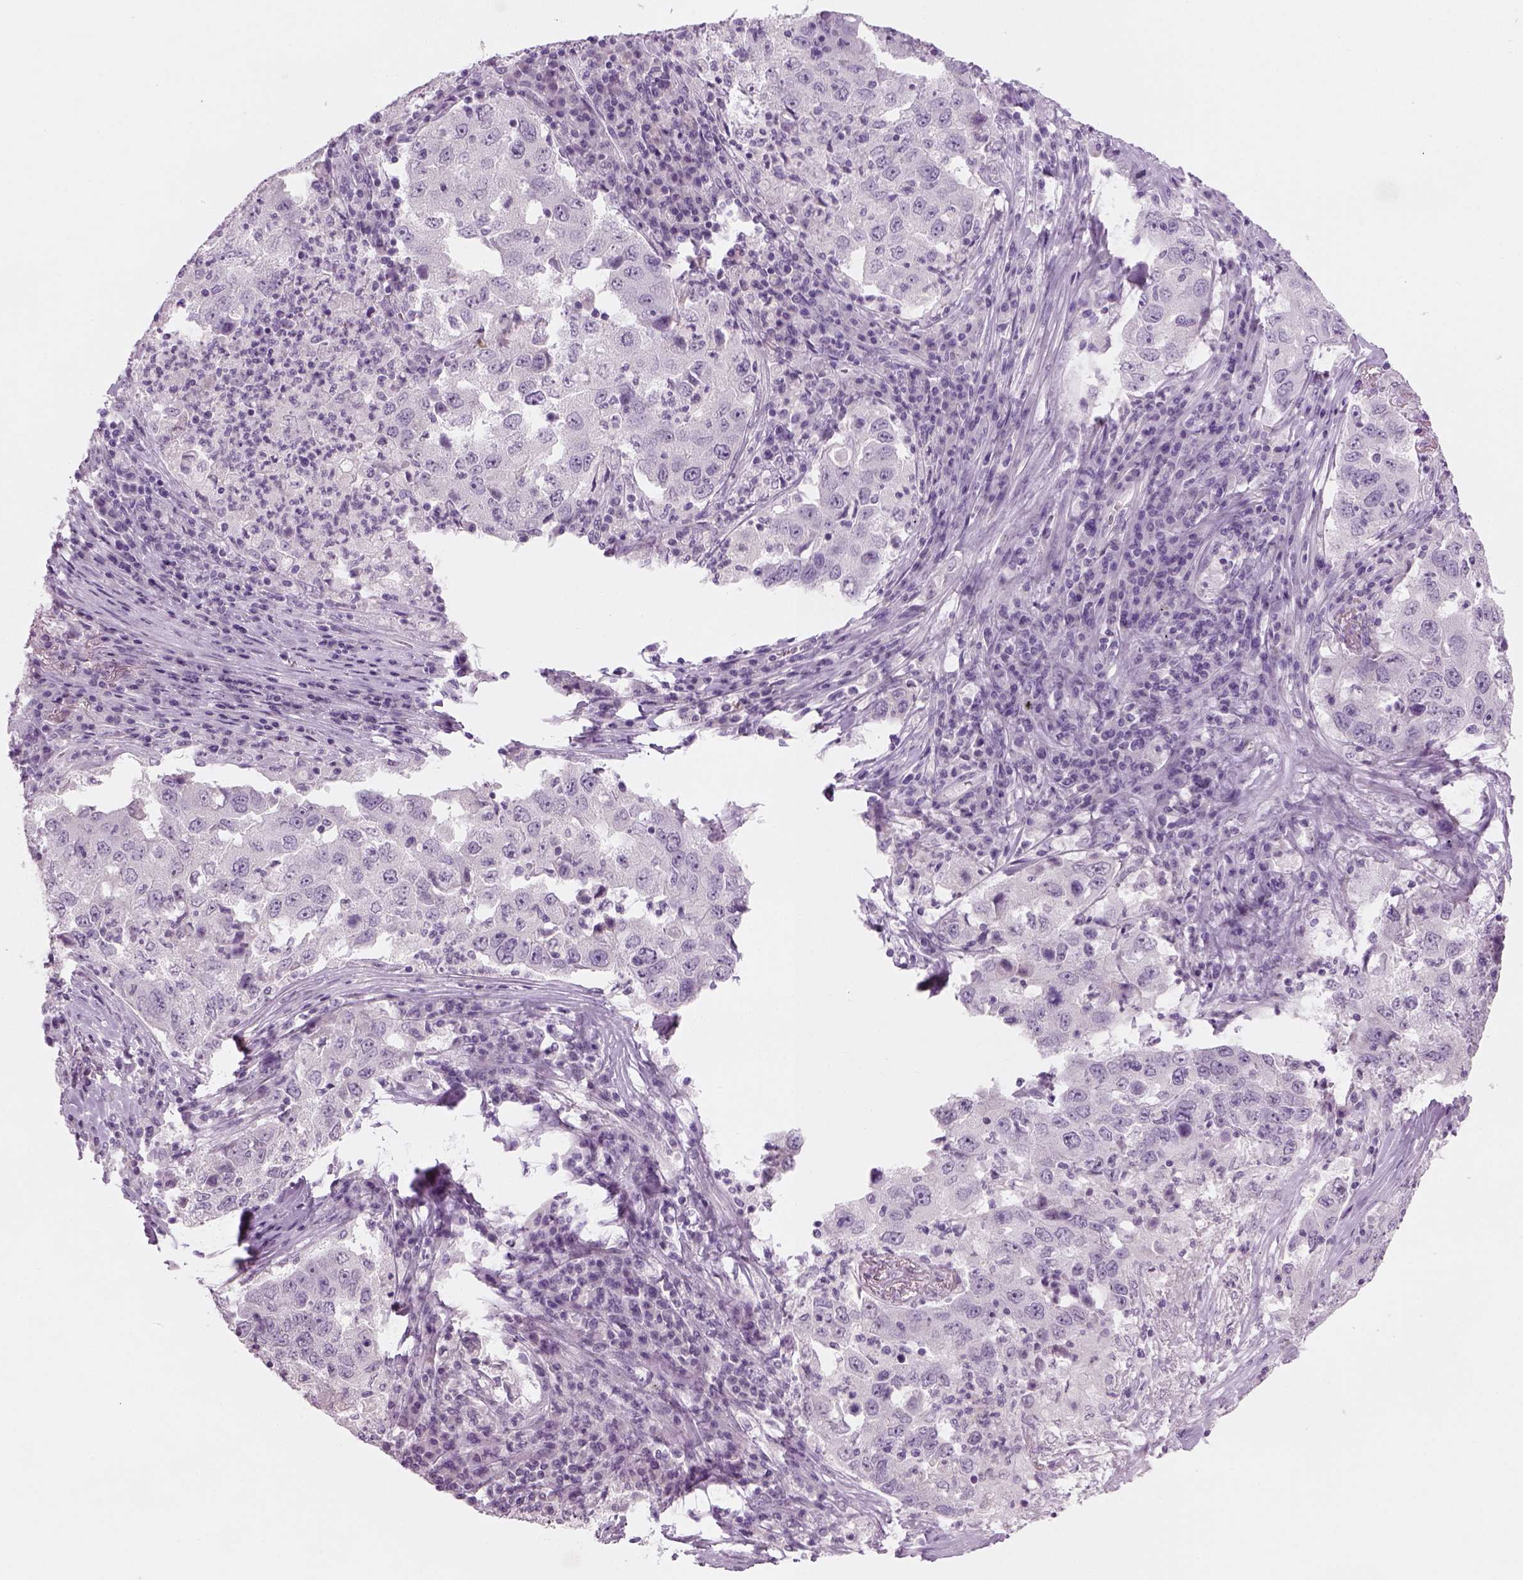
{"staining": {"intensity": "negative", "quantity": "none", "location": "none"}, "tissue": "lung cancer", "cell_type": "Tumor cells", "image_type": "cancer", "snomed": [{"axis": "morphology", "description": "Adenocarcinoma, NOS"}, {"axis": "topography", "description": "Lung"}], "caption": "There is no significant staining in tumor cells of lung cancer (adenocarcinoma).", "gene": "TH", "patient": {"sex": "male", "age": 73}}